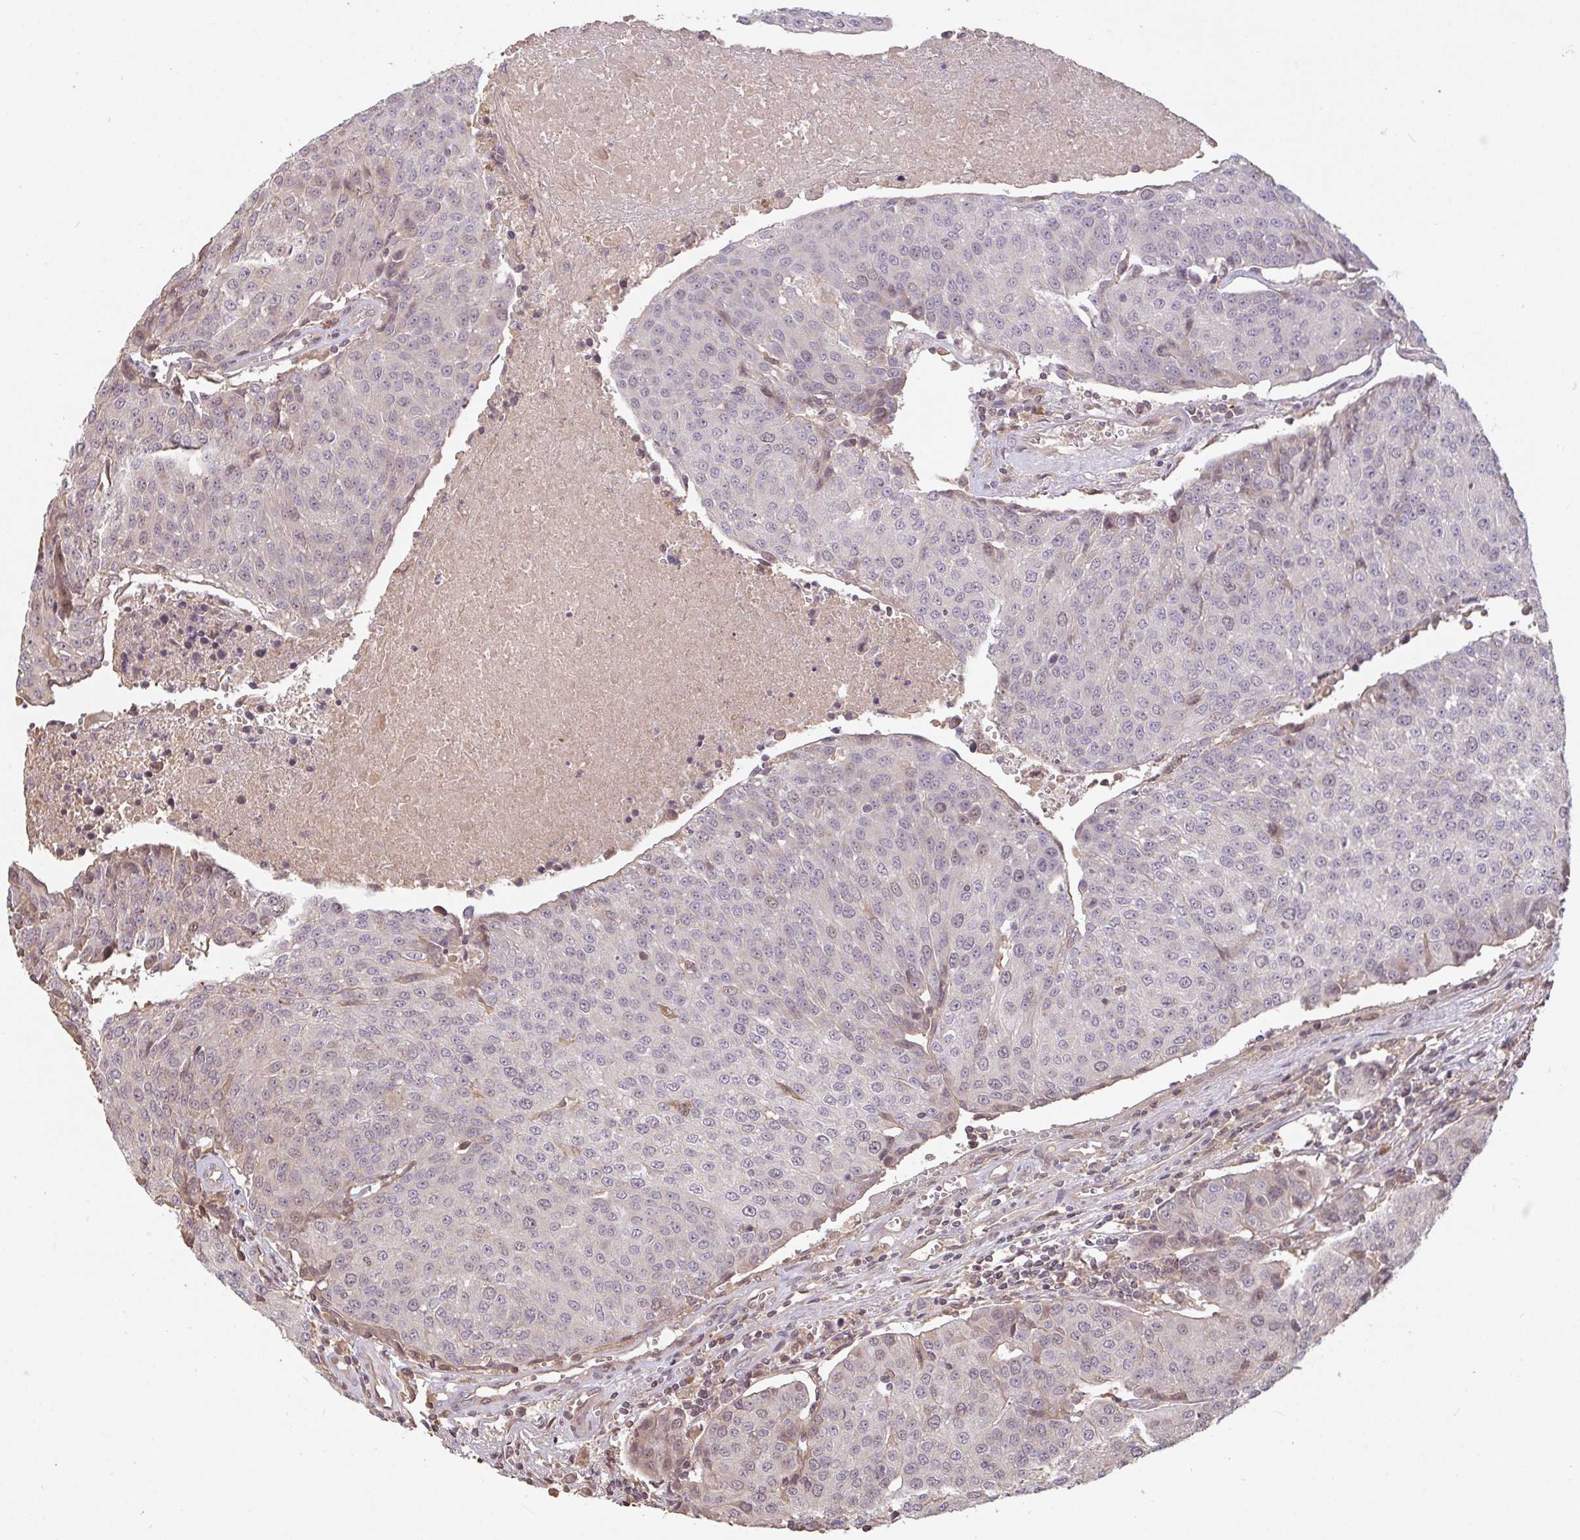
{"staining": {"intensity": "negative", "quantity": "none", "location": "none"}, "tissue": "urothelial cancer", "cell_type": "Tumor cells", "image_type": "cancer", "snomed": [{"axis": "morphology", "description": "Urothelial carcinoma, High grade"}, {"axis": "topography", "description": "Urinary bladder"}], "caption": "Tumor cells show no significant protein positivity in urothelial cancer.", "gene": "FCER1A", "patient": {"sex": "female", "age": 85}}